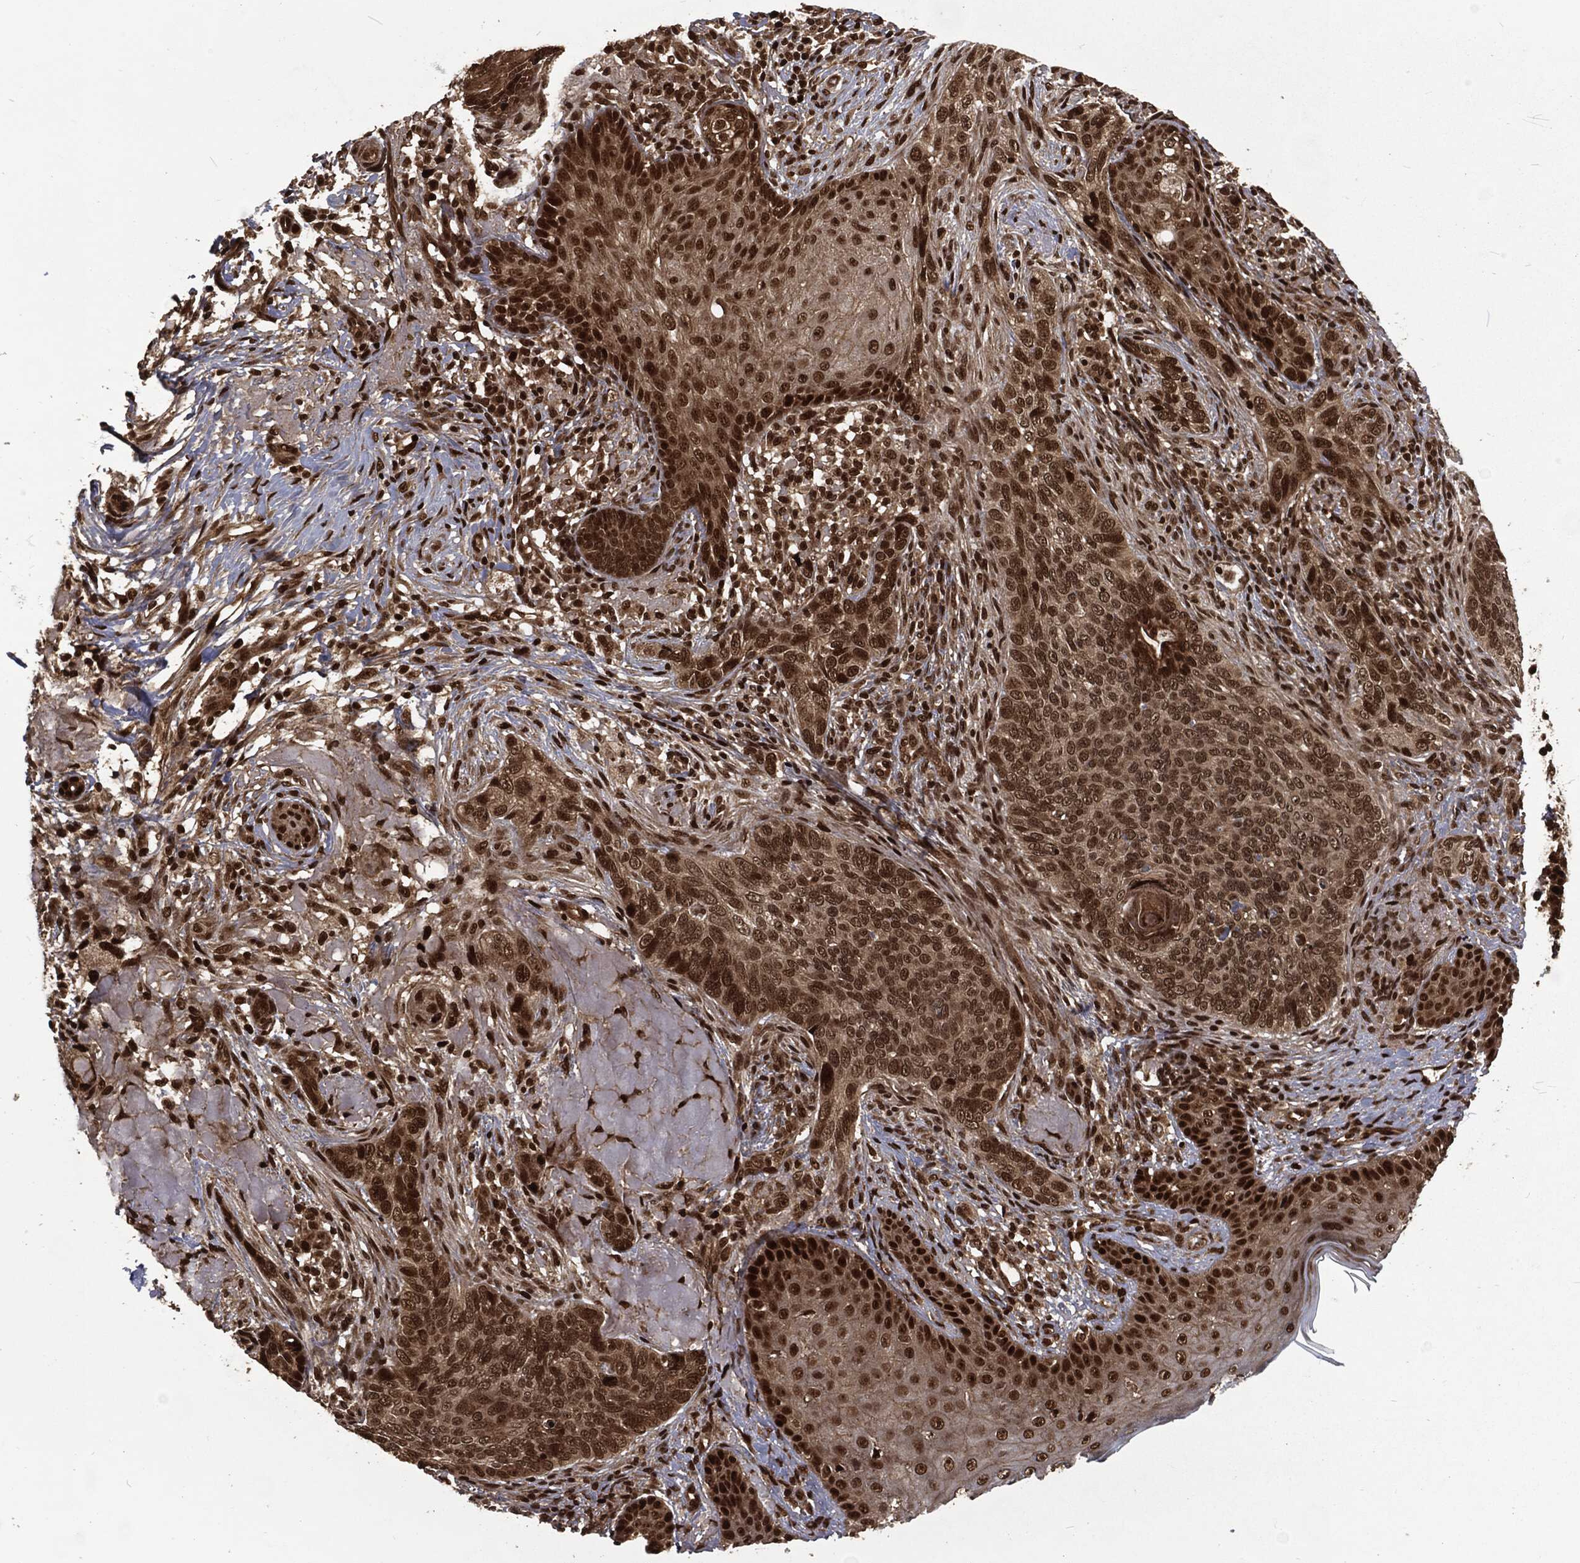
{"staining": {"intensity": "strong", "quantity": "25%-75%", "location": "nuclear"}, "tissue": "skin cancer", "cell_type": "Tumor cells", "image_type": "cancer", "snomed": [{"axis": "morphology", "description": "Basal cell carcinoma"}, {"axis": "topography", "description": "Skin"}], "caption": "An image showing strong nuclear expression in approximately 25%-75% of tumor cells in skin cancer (basal cell carcinoma), as visualized by brown immunohistochemical staining.", "gene": "NGRN", "patient": {"sex": "male", "age": 91}}